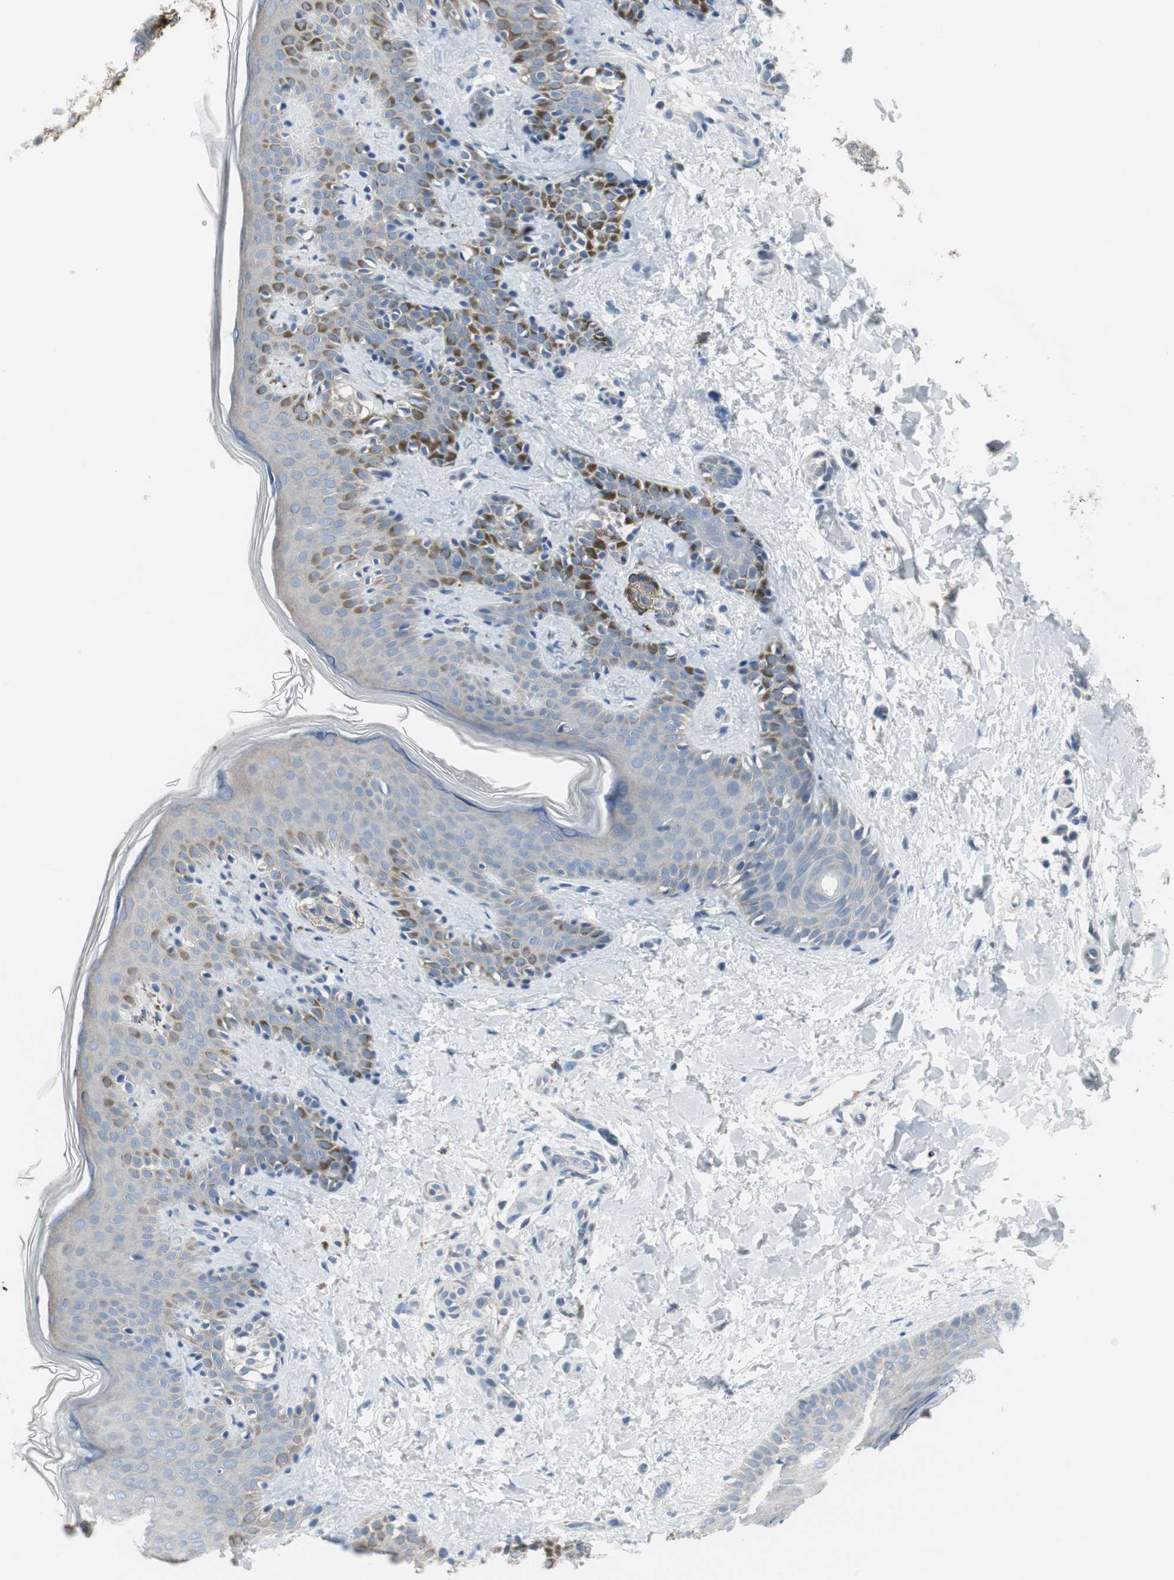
{"staining": {"intensity": "negative", "quantity": "none", "location": "none"}, "tissue": "skin", "cell_type": "Fibroblasts", "image_type": "normal", "snomed": [{"axis": "morphology", "description": "Normal tissue, NOS"}, {"axis": "topography", "description": "Skin"}], "caption": "IHC image of normal skin stained for a protein (brown), which shows no positivity in fibroblasts.", "gene": "PIGR", "patient": {"sex": "male", "age": 16}}